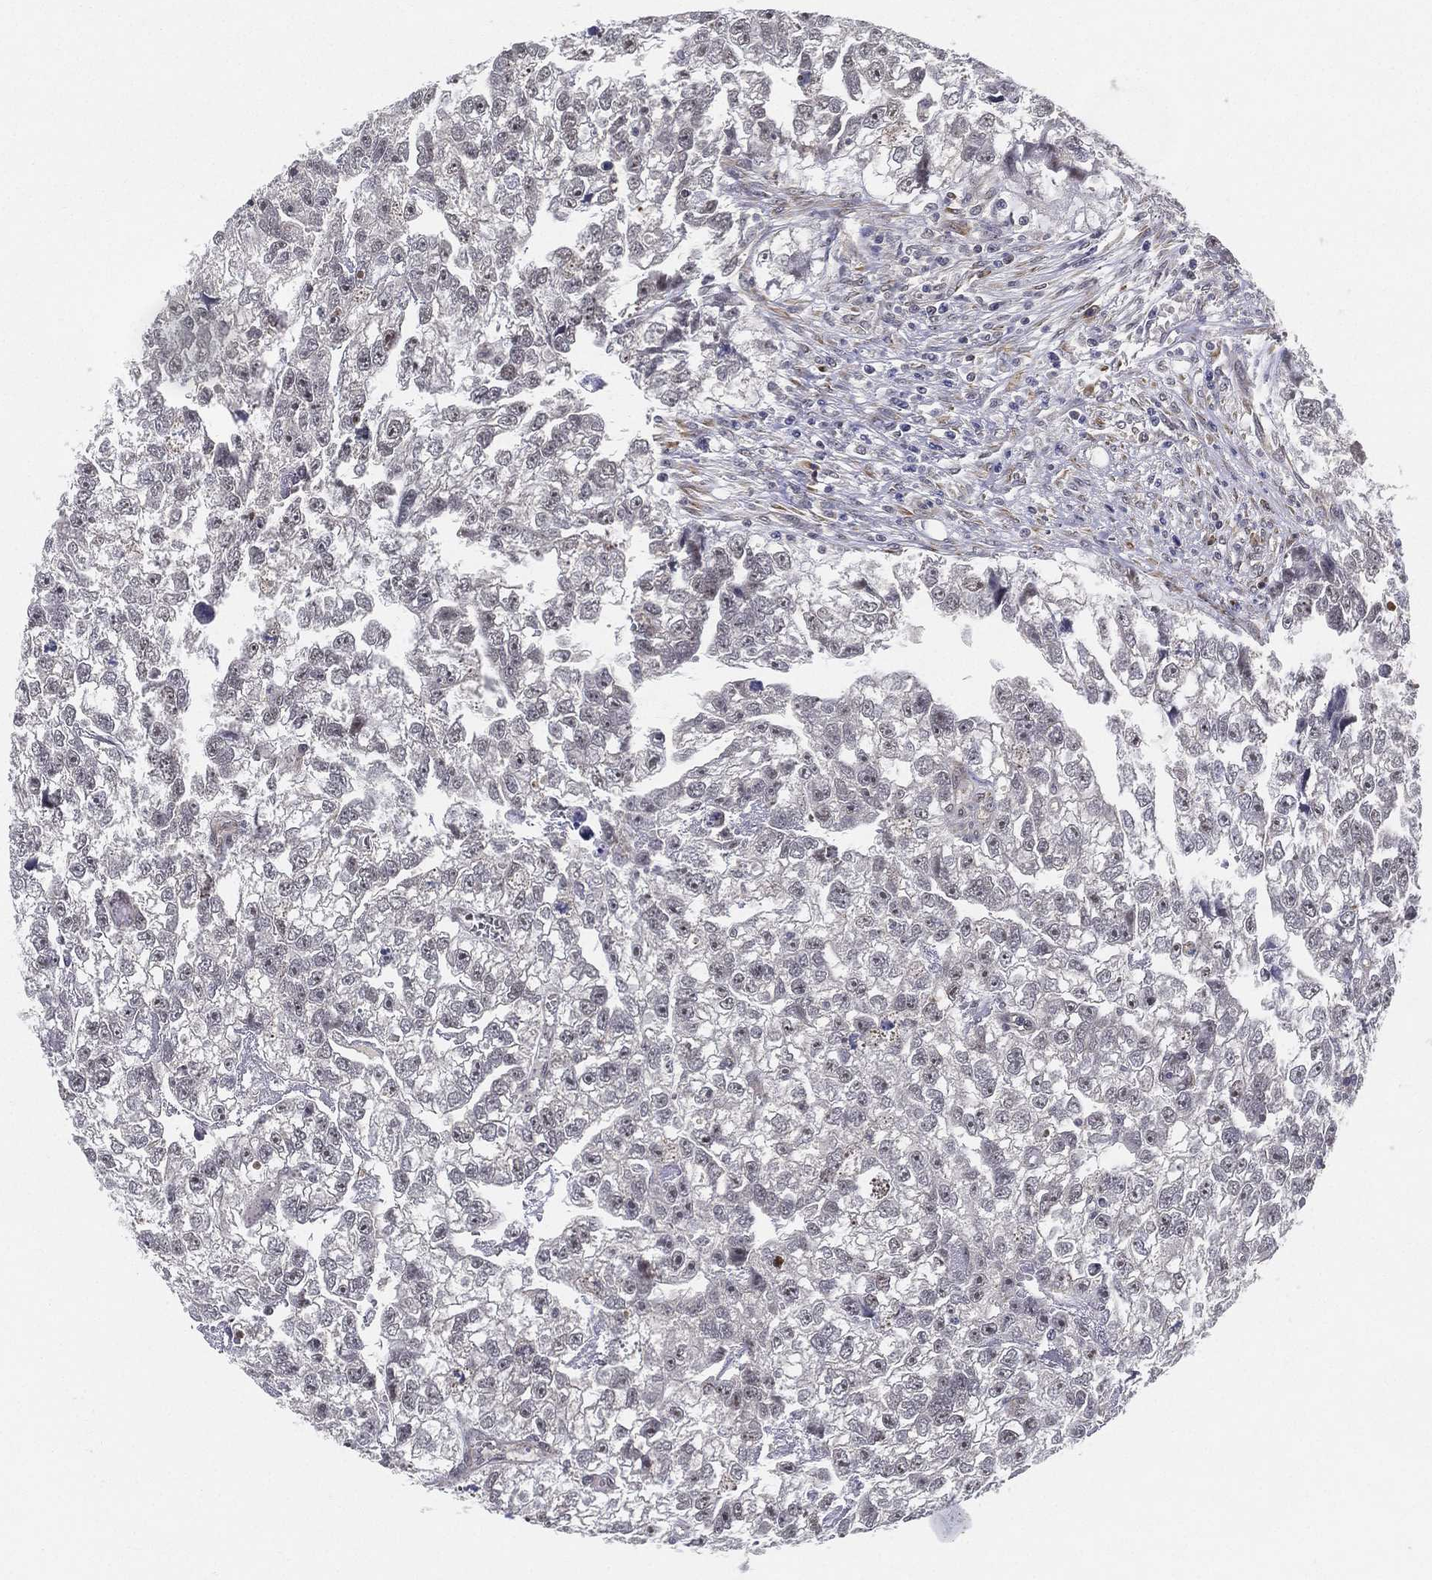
{"staining": {"intensity": "weak", "quantity": "<25%", "location": "nuclear"}, "tissue": "testis cancer", "cell_type": "Tumor cells", "image_type": "cancer", "snomed": [{"axis": "morphology", "description": "Carcinoma, Embryonal, NOS"}, {"axis": "morphology", "description": "Teratoma, malignant, NOS"}, {"axis": "topography", "description": "Testis"}], "caption": "Tumor cells are negative for protein expression in human testis teratoma (malignant).", "gene": "PPP1R16B", "patient": {"sex": "male", "age": 44}}